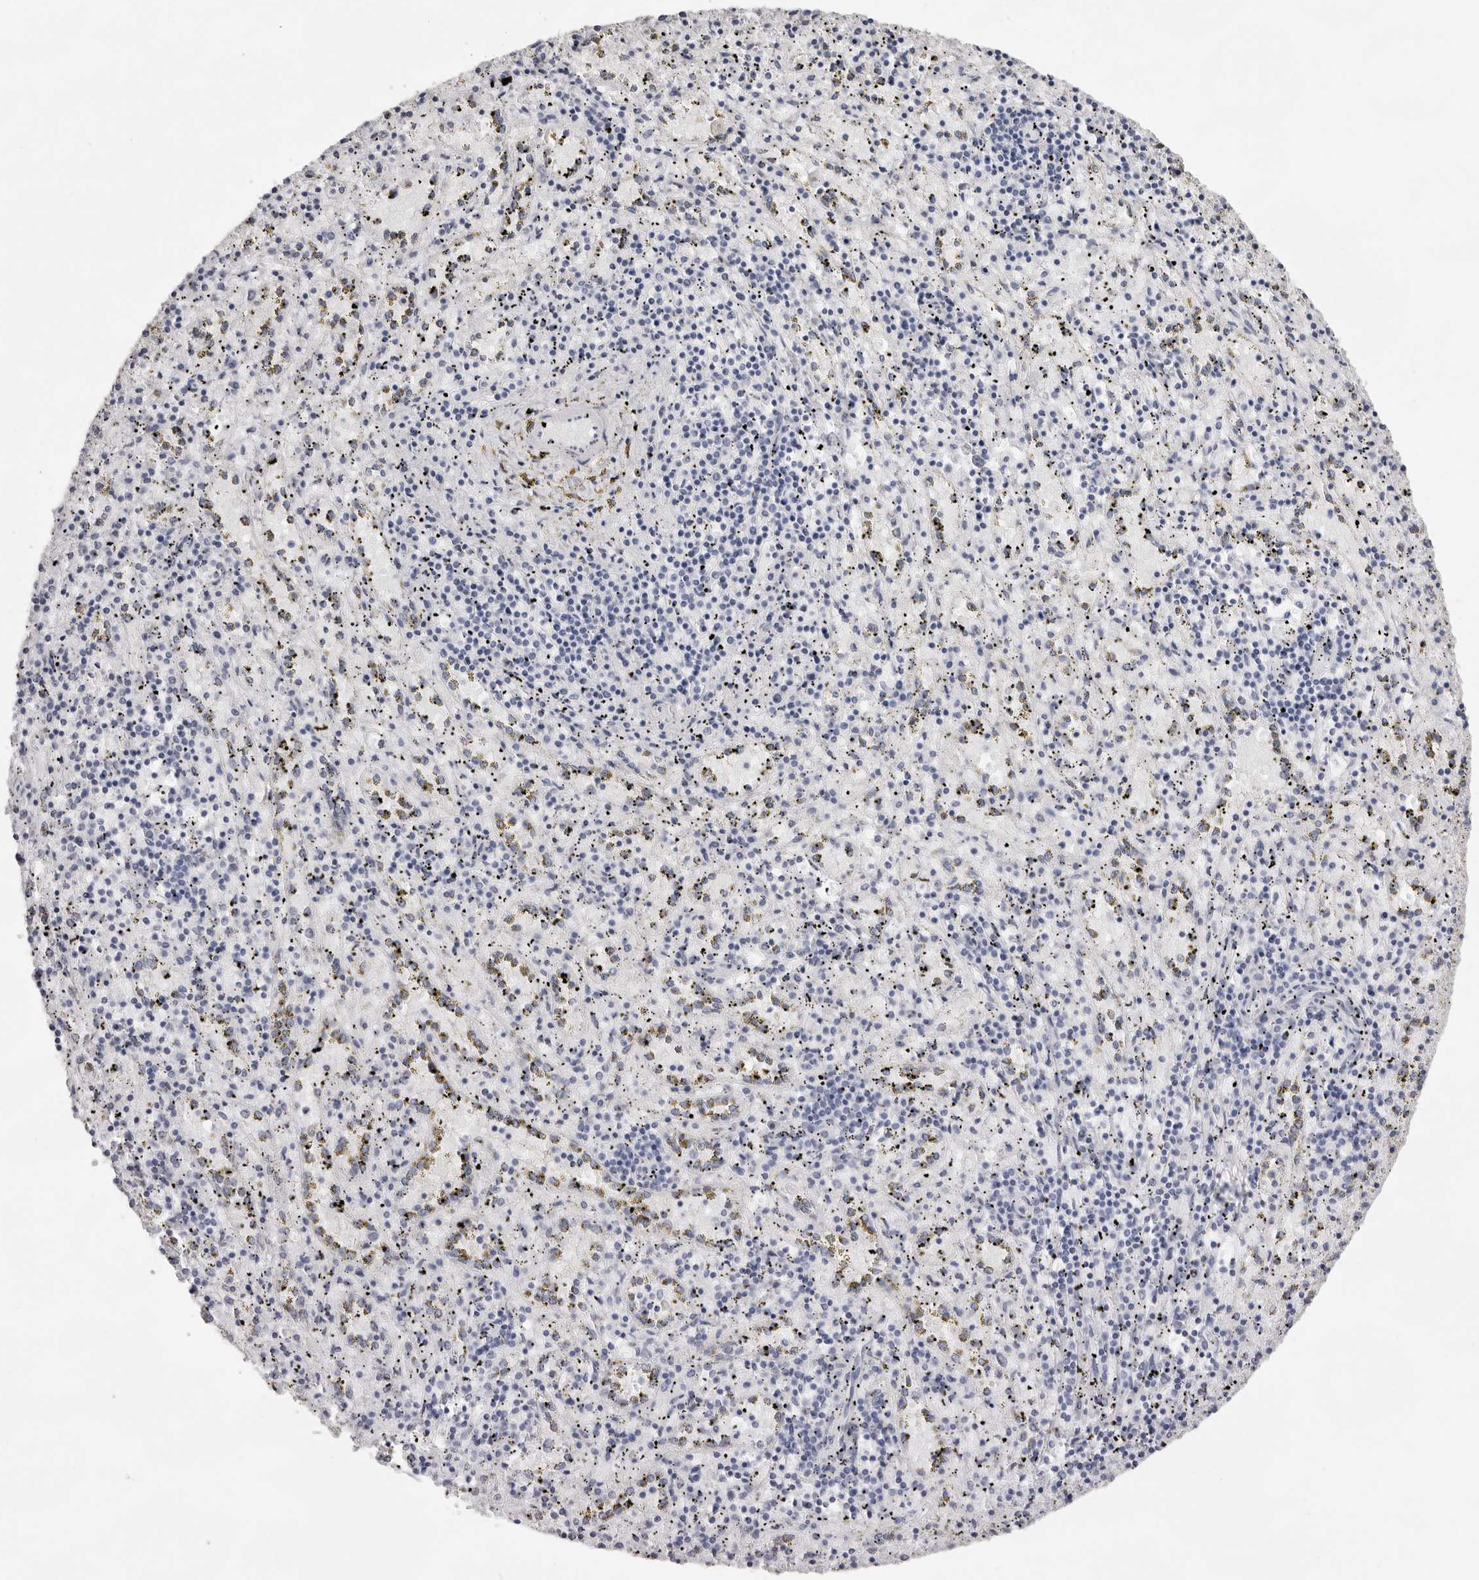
{"staining": {"intensity": "negative", "quantity": "none", "location": "none"}, "tissue": "spleen", "cell_type": "Cells in red pulp", "image_type": "normal", "snomed": [{"axis": "morphology", "description": "Normal tissue, NOS"}, {"axis": "topography", "description": "Spleen"}], "caption": "IHC micrograph of benign spleen: spleen stained with DAB reveals no significant protein staining in cells in red pulp.", "gene": "SMIM2", "patient": {"sex": "male", "age": 11}}